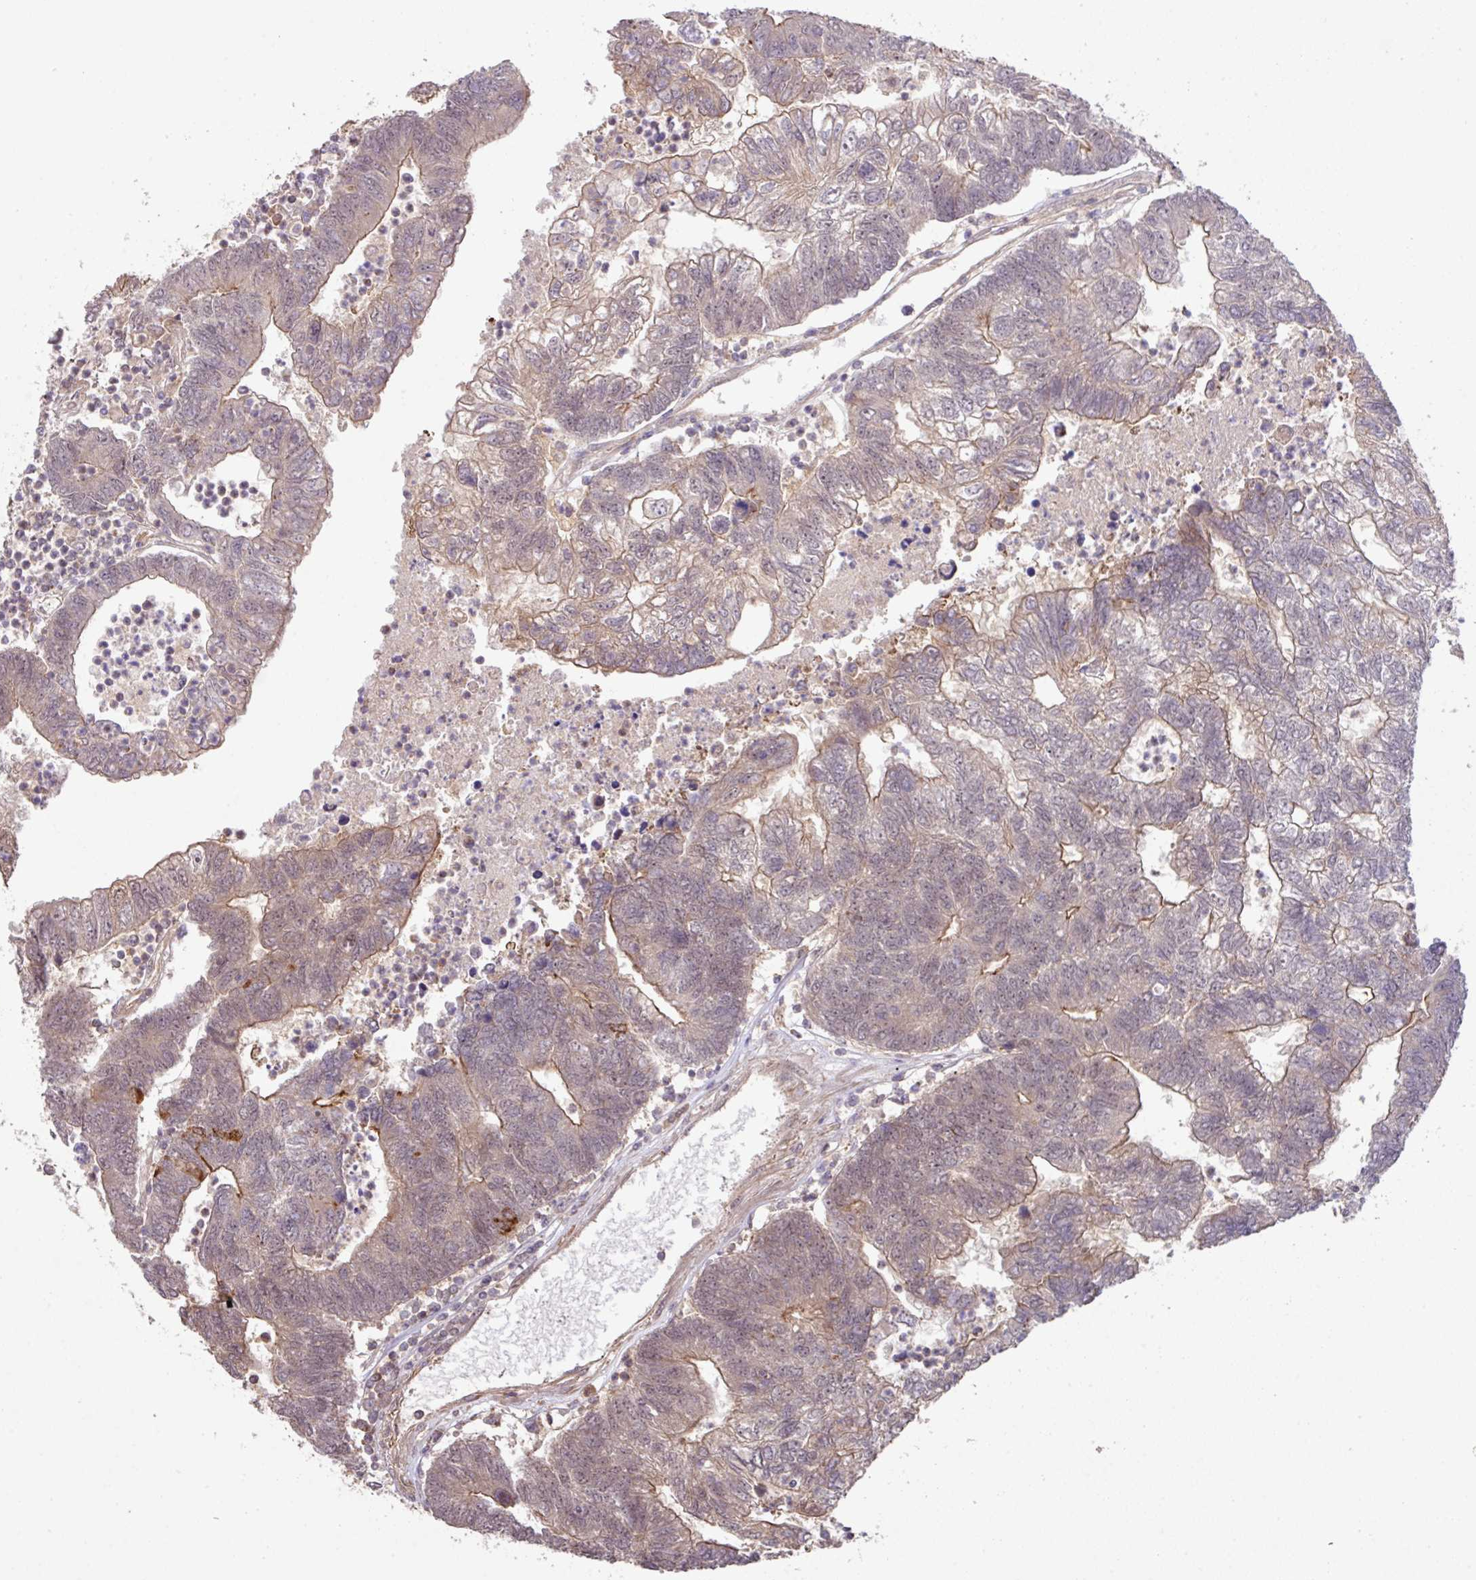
{"staining": {"intensity": "moderate", "quantity": "<25%", "location": "cytoplasmic/membranous"}, "tissue": "colorectal cancer", "cell_type": "Tumor cells", "image_type": "cancer", "snomed": [{"axis": "morphology", "description": "Adenocarcinoma, NOS"}, {"axis": "topography", "description": "Colon"}], "caption": "A brown stain highlights moderate cytoplasmic/membranous staining of a protein in human colorectal cancer tumor cells.", "gene": "ARPIN", "patient": {"sex": "female", "age": 48}}